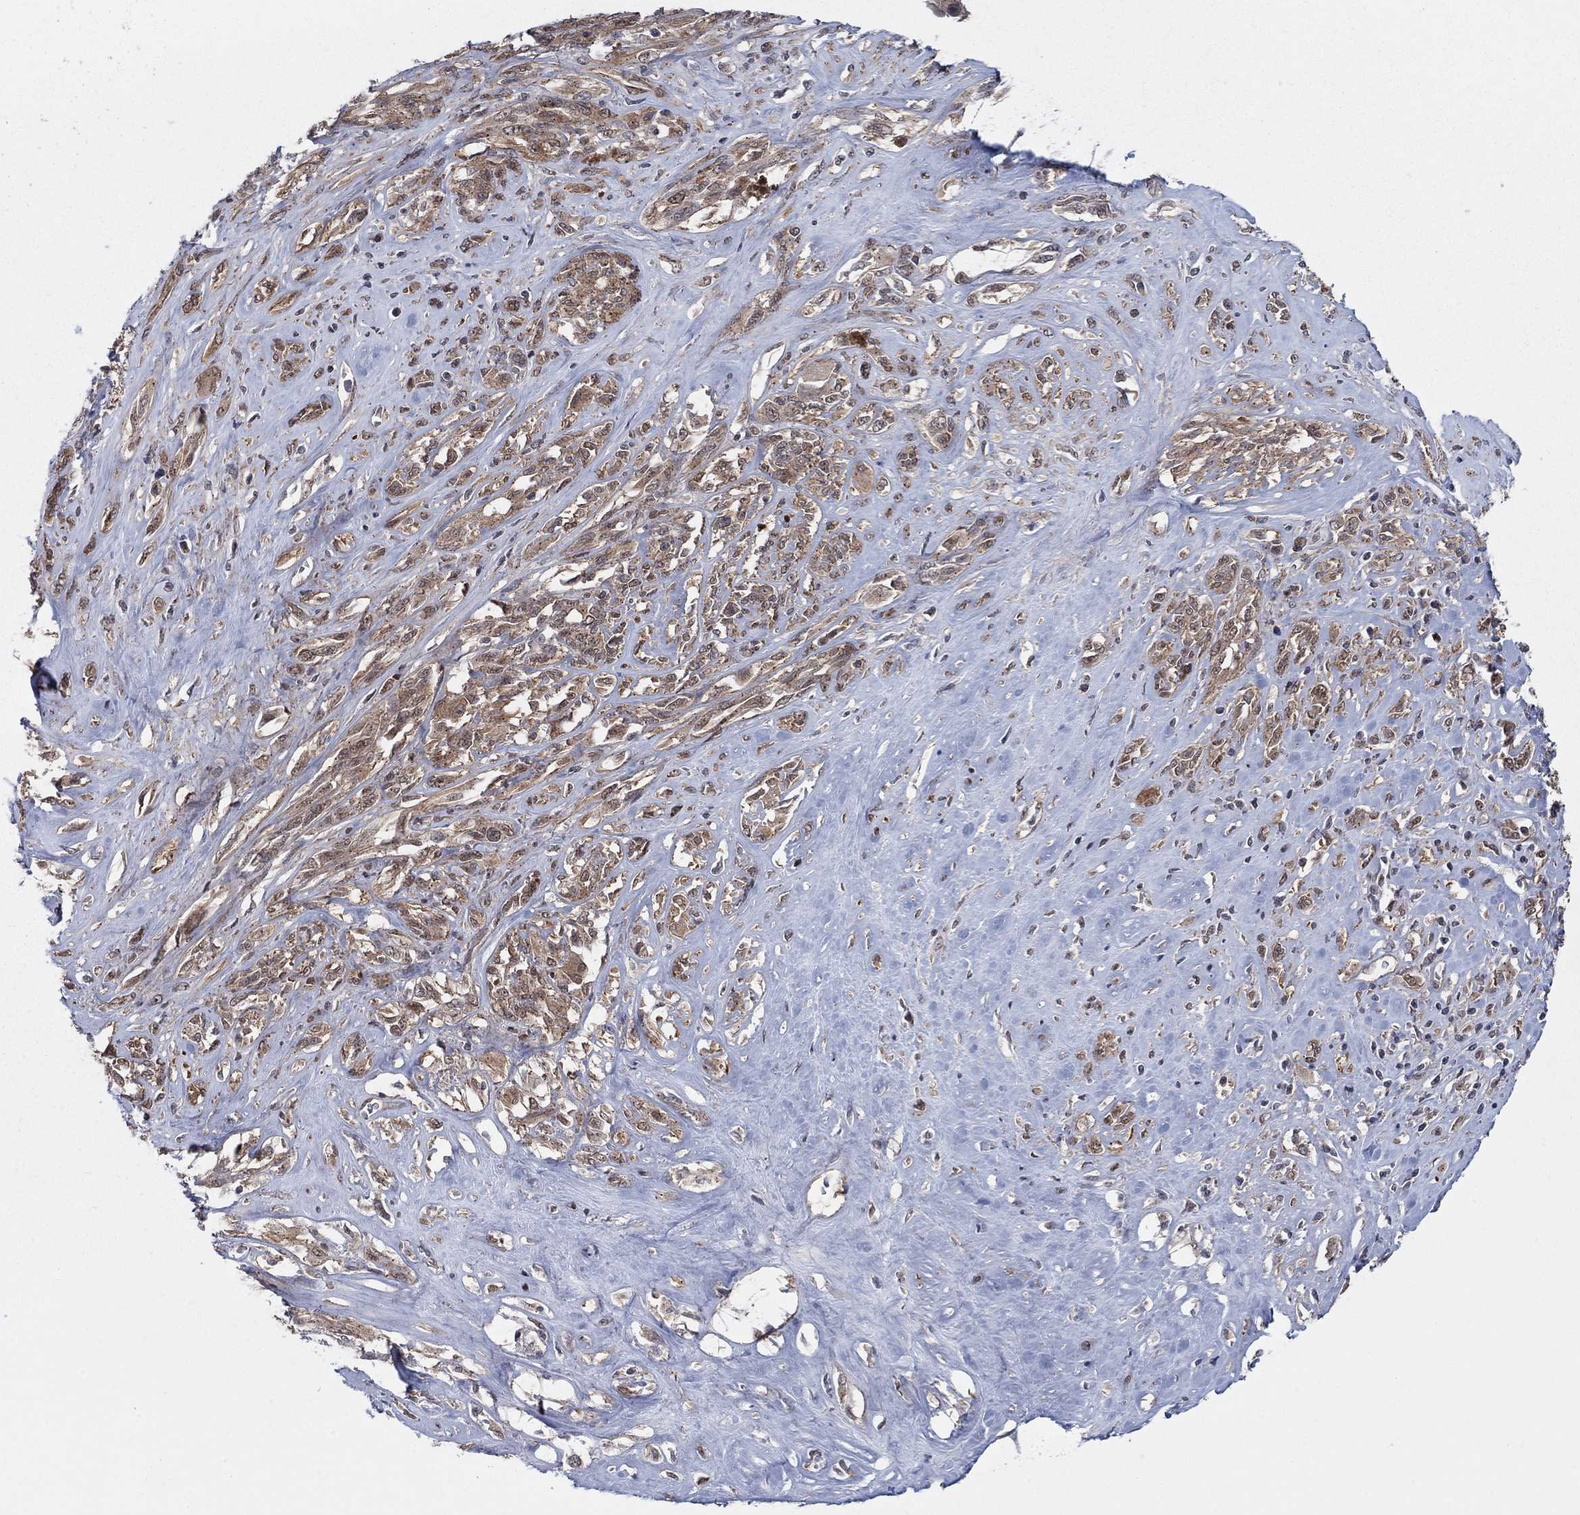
{"staining": {"intensity": "moderate", "quantity": "25%-75%", "location": "cytoplasmic/membranous"}, "tissue": "melanoma", "cell_type": "Tumor cells", "image_type": "cancer", "snomed": [{"axis": "morphology", "description": "Malignant melanoma, NOS"}, {"axis": "topography", "description": "Skin"}], "caption": "Tumor cells reveal moderate cytoplasmic/membranous positivity in about 25%-75% of cells in malignant melanoma.", "gene": "SH3RF1", "patient": {"sex": "female", "age": 91}}